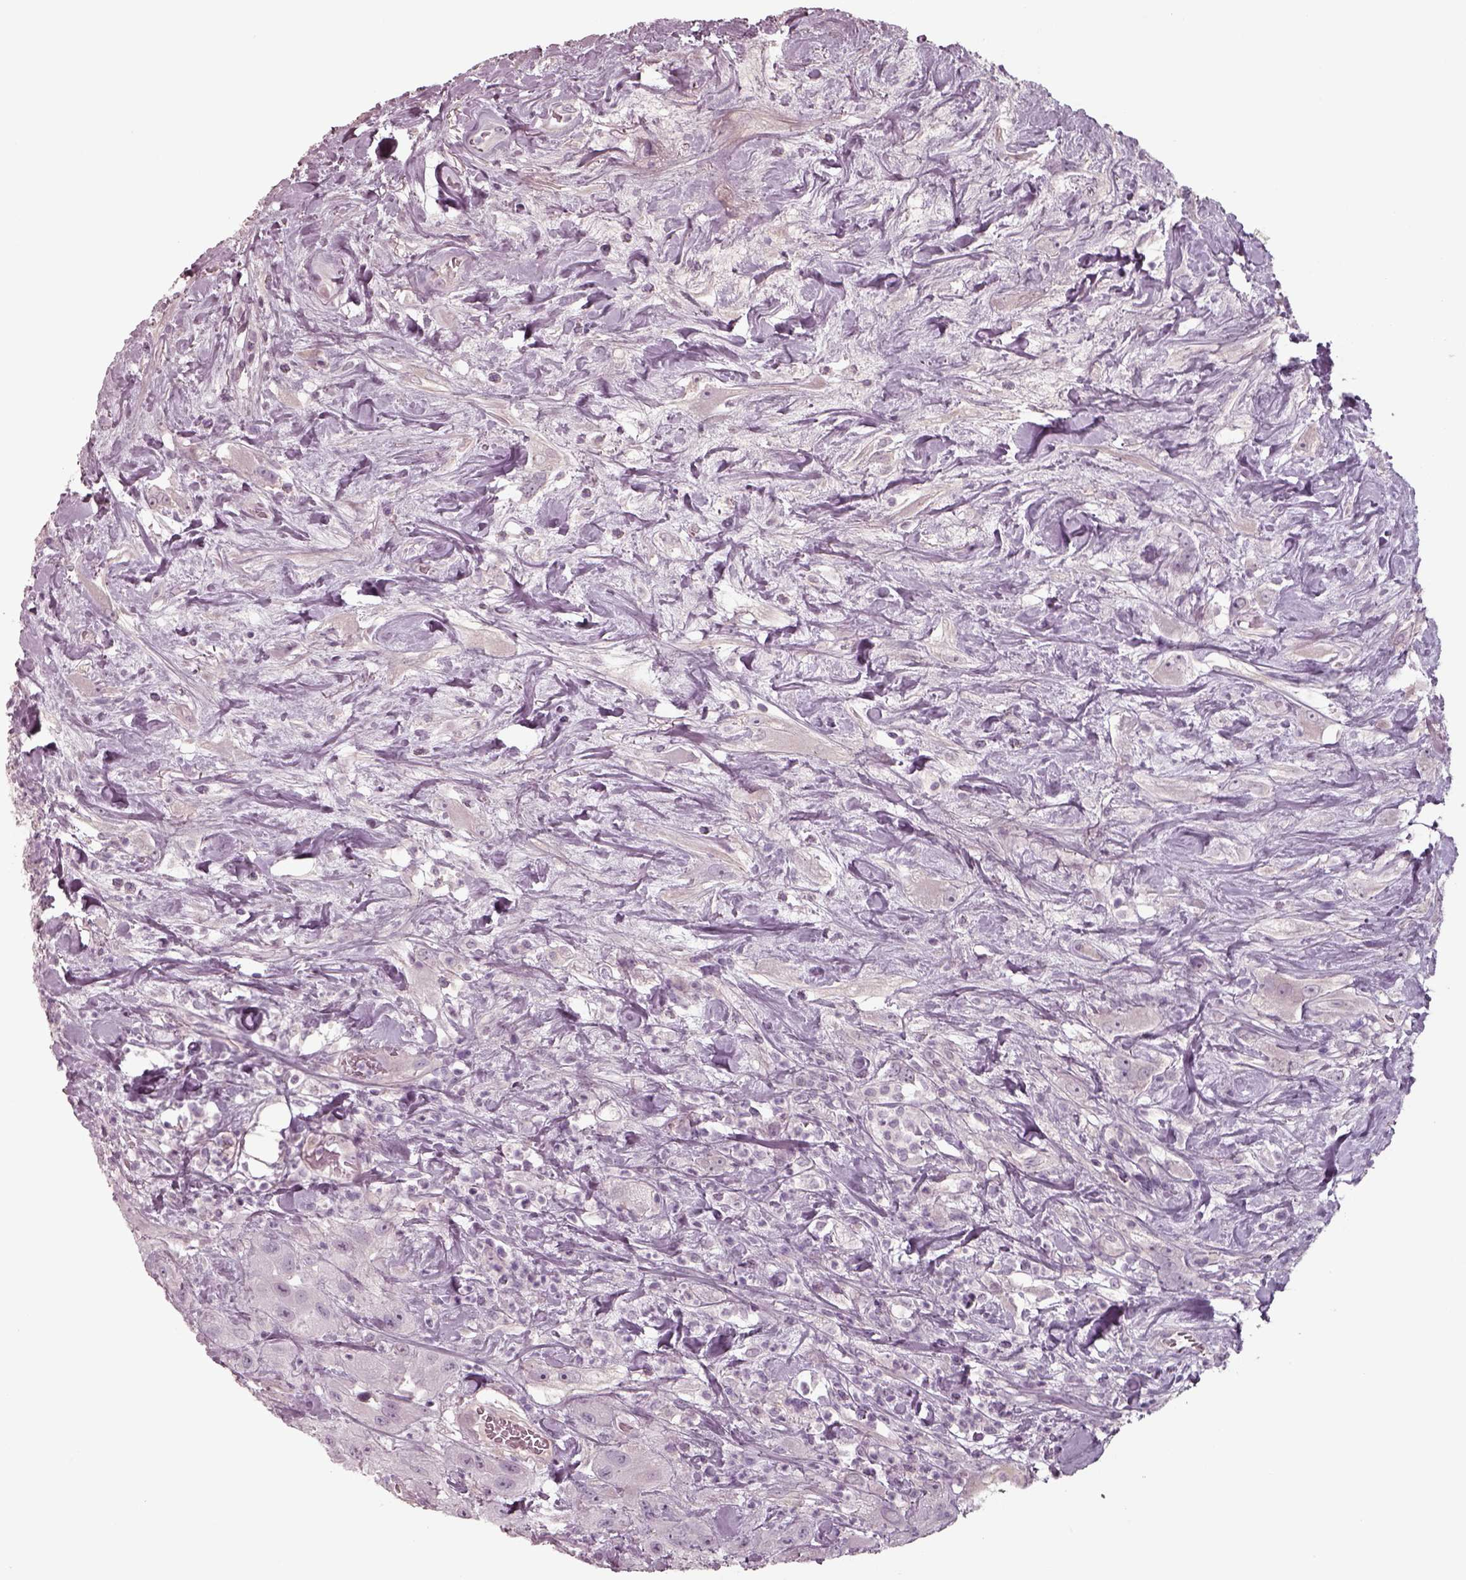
{"staining": {"intensity": "negative", "quantity": "none", "location": "none"}, "tissue": "urothelial cancer", "cell_type": "Tumor cells", "image_type": "cancer", "snomed": [{"axis": "morphology", "description": "Urothelial carcinoma, High grade"}, {"axis": "topography", "description": "Urinary bladder"}], "caption": "DAB immunohistochemical staining of human high-grade urothelial carcinoma exhibits no significant positivity in tumor cells.", "gene": "SEPTIN14", "patient": {"sex": "male", "age": 79}}